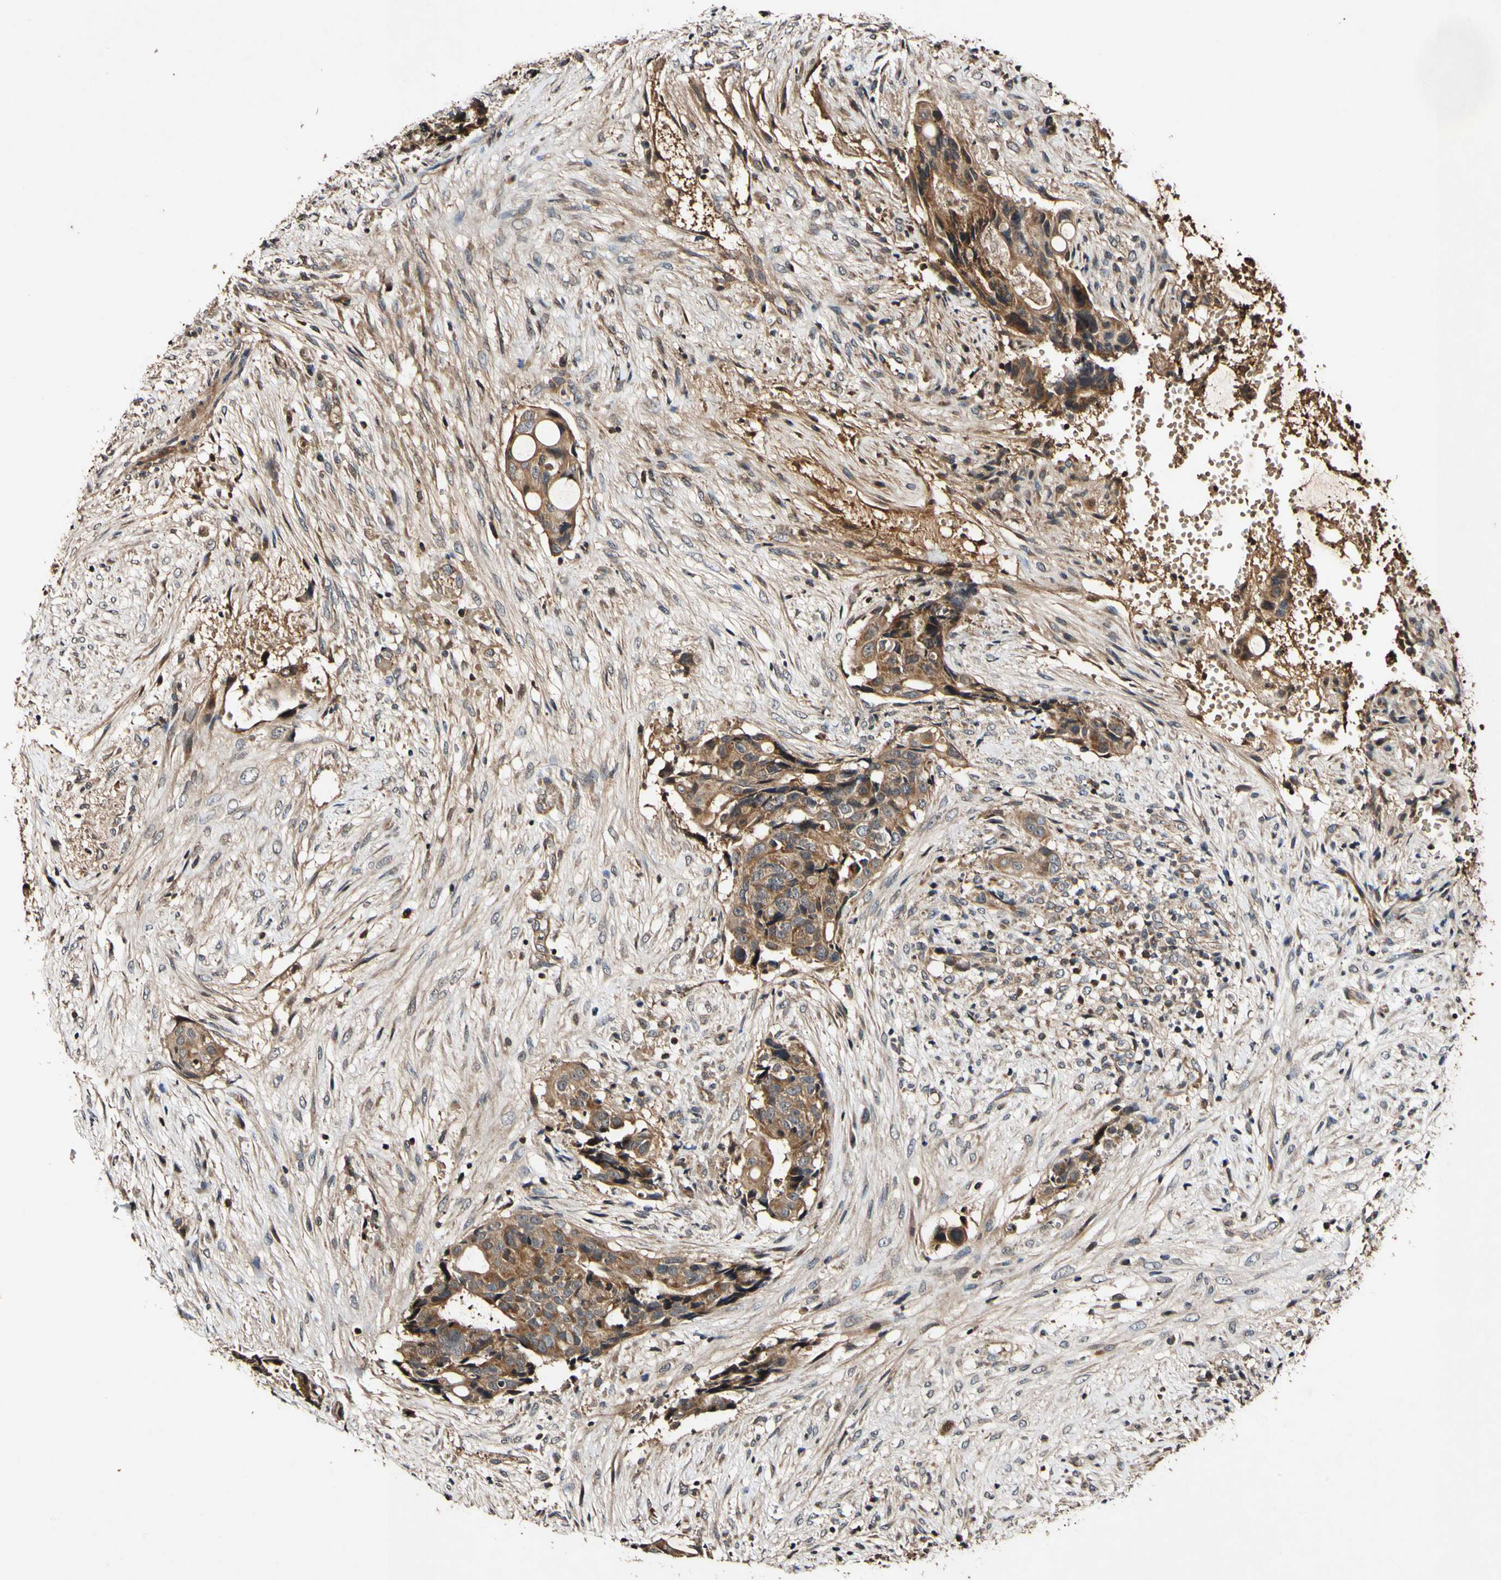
{"staining": {"intensity": "moderate", "quantity": ">75%", "location": "cytoplasmic/membranous"}, "tissue": "colorectal cancer", "cell_type": "Tumor cells", "image_type": "cancer", "snomed": [{"axis": "morphology", "description": "Adenocarcinoma, NOS"}, {"axis": "topography", "description": "Colon"}], "caption": "The image shows staining of colorectal adenocarcinoma, revealing moderate cytoplasmic/membranous protein staining (brown color) within tumor cells. Ihc stains the protein in brown and the nuclei are stained blue.", "gene": "PLAT", "patient": {"sex": "female", "age": 57}}